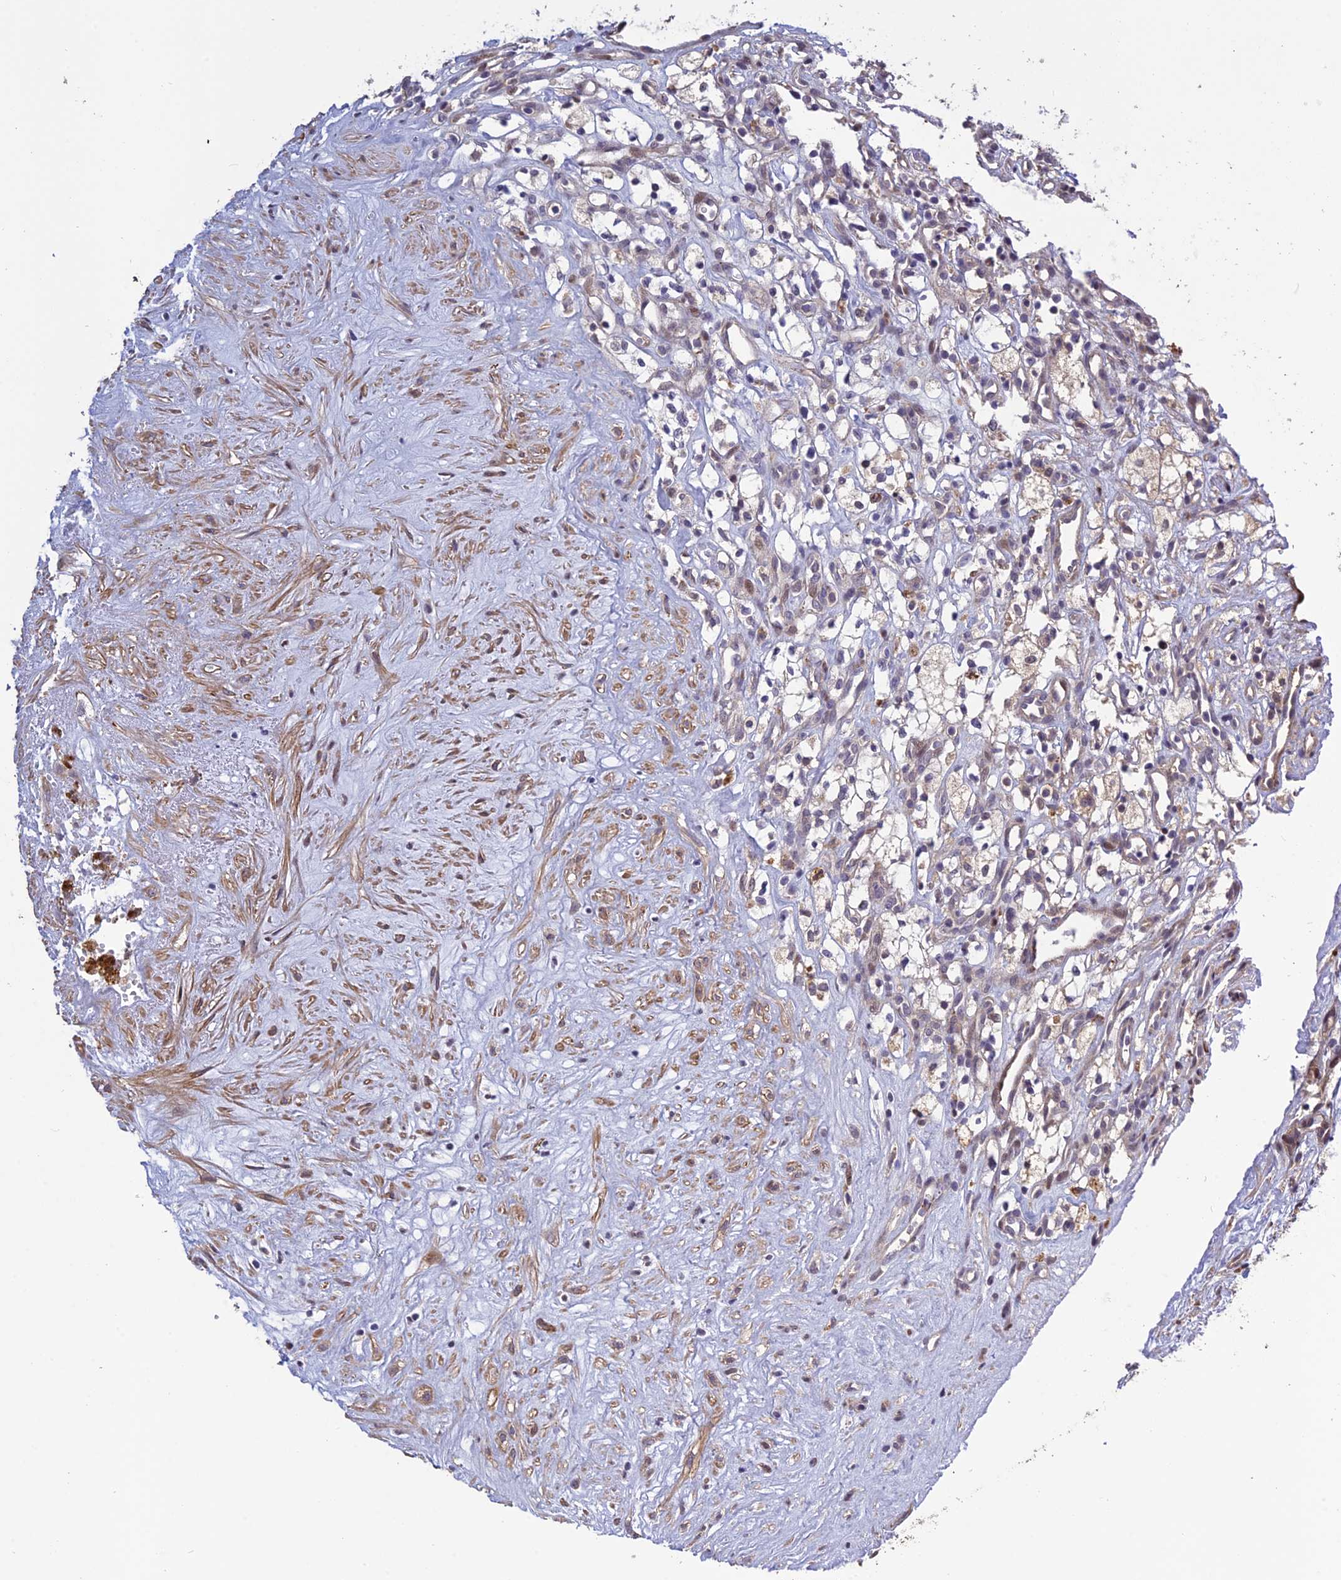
{"staining": {"intensity": "weak", "quantity": "<25%", "location": "cytoplasmic/membranous"}, "tissue": "renal cancer", "cell_type": "Tumor cells", "image_type": "cancer", "snomed": [{"axis": "morphology", "description": "Adenocarcinoma, NOS"}, {"axis": "topography", "description": "Kidney"}], "caption": "DAB immunohistochemical staining of human renal adenocarcinoma displays no significant staining in tumor cells. The staining was performed using DAB to visualize the protein expression in brown, while the nuclei were stained in blue with hematoxylin (Magnification: 20x).", "gene": "SPG21", "patient": {"sex": "male", "age": 59}}